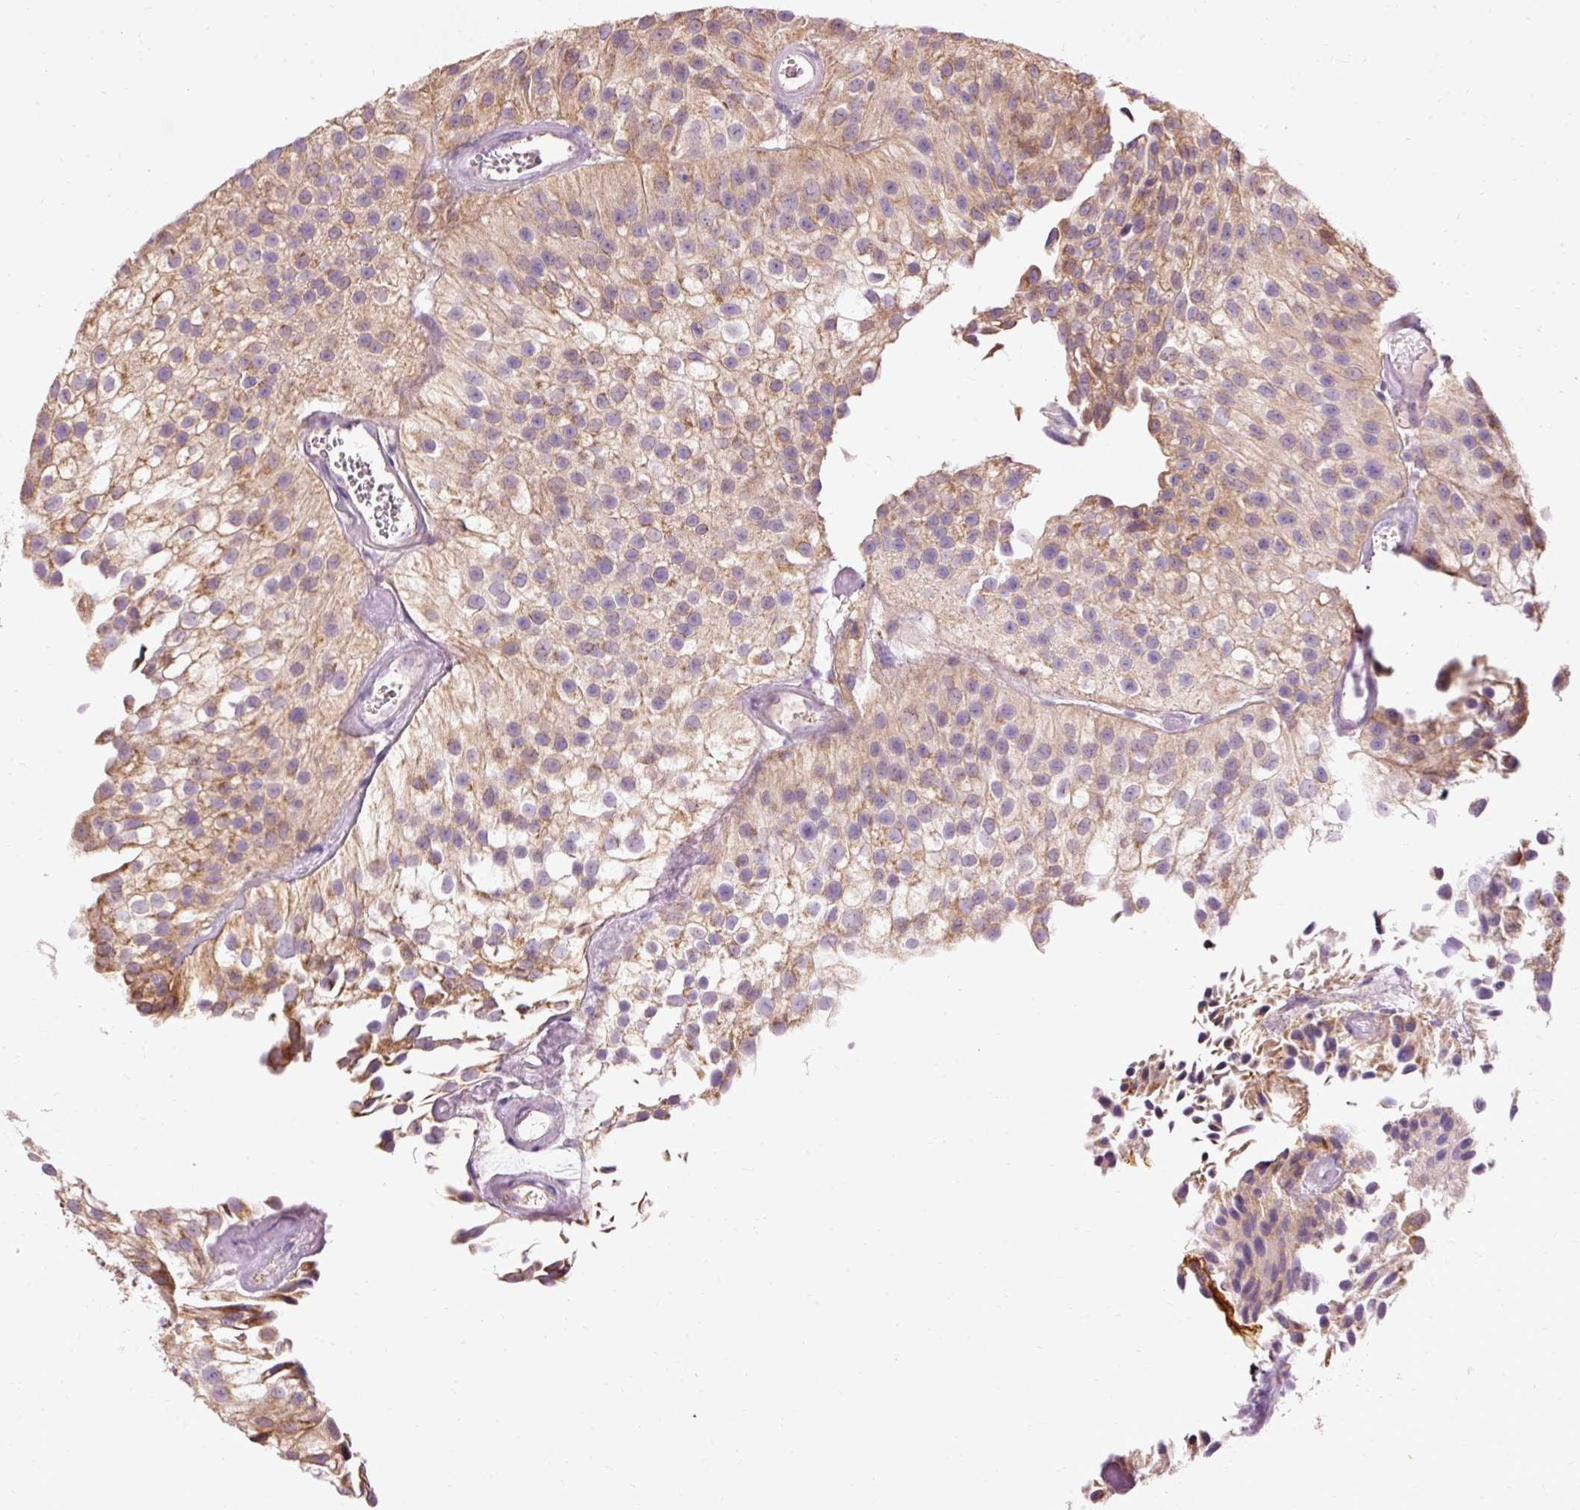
{"staining": {"intensity": "moderate", "quantity": "25%-75%", "location": "cytoplasmic/membranous"}, "tissue": "urothelial cancer", "cell_type": "Tumor cells", "image_type": "cancer", "snomed": [{"axis": "morphology", "description": "Urothelial carcinoma, NOS"}, {"axis": "topography", "description": "Urinary bladder"}], "caption": "A photomicrograph of urothelial cancer stained for a protein reveals moderate cytoplasmic/membranous brown staining in tumor cells.", "gene": "PRDX5", "patient": {"sex": "male", "age": 87}}